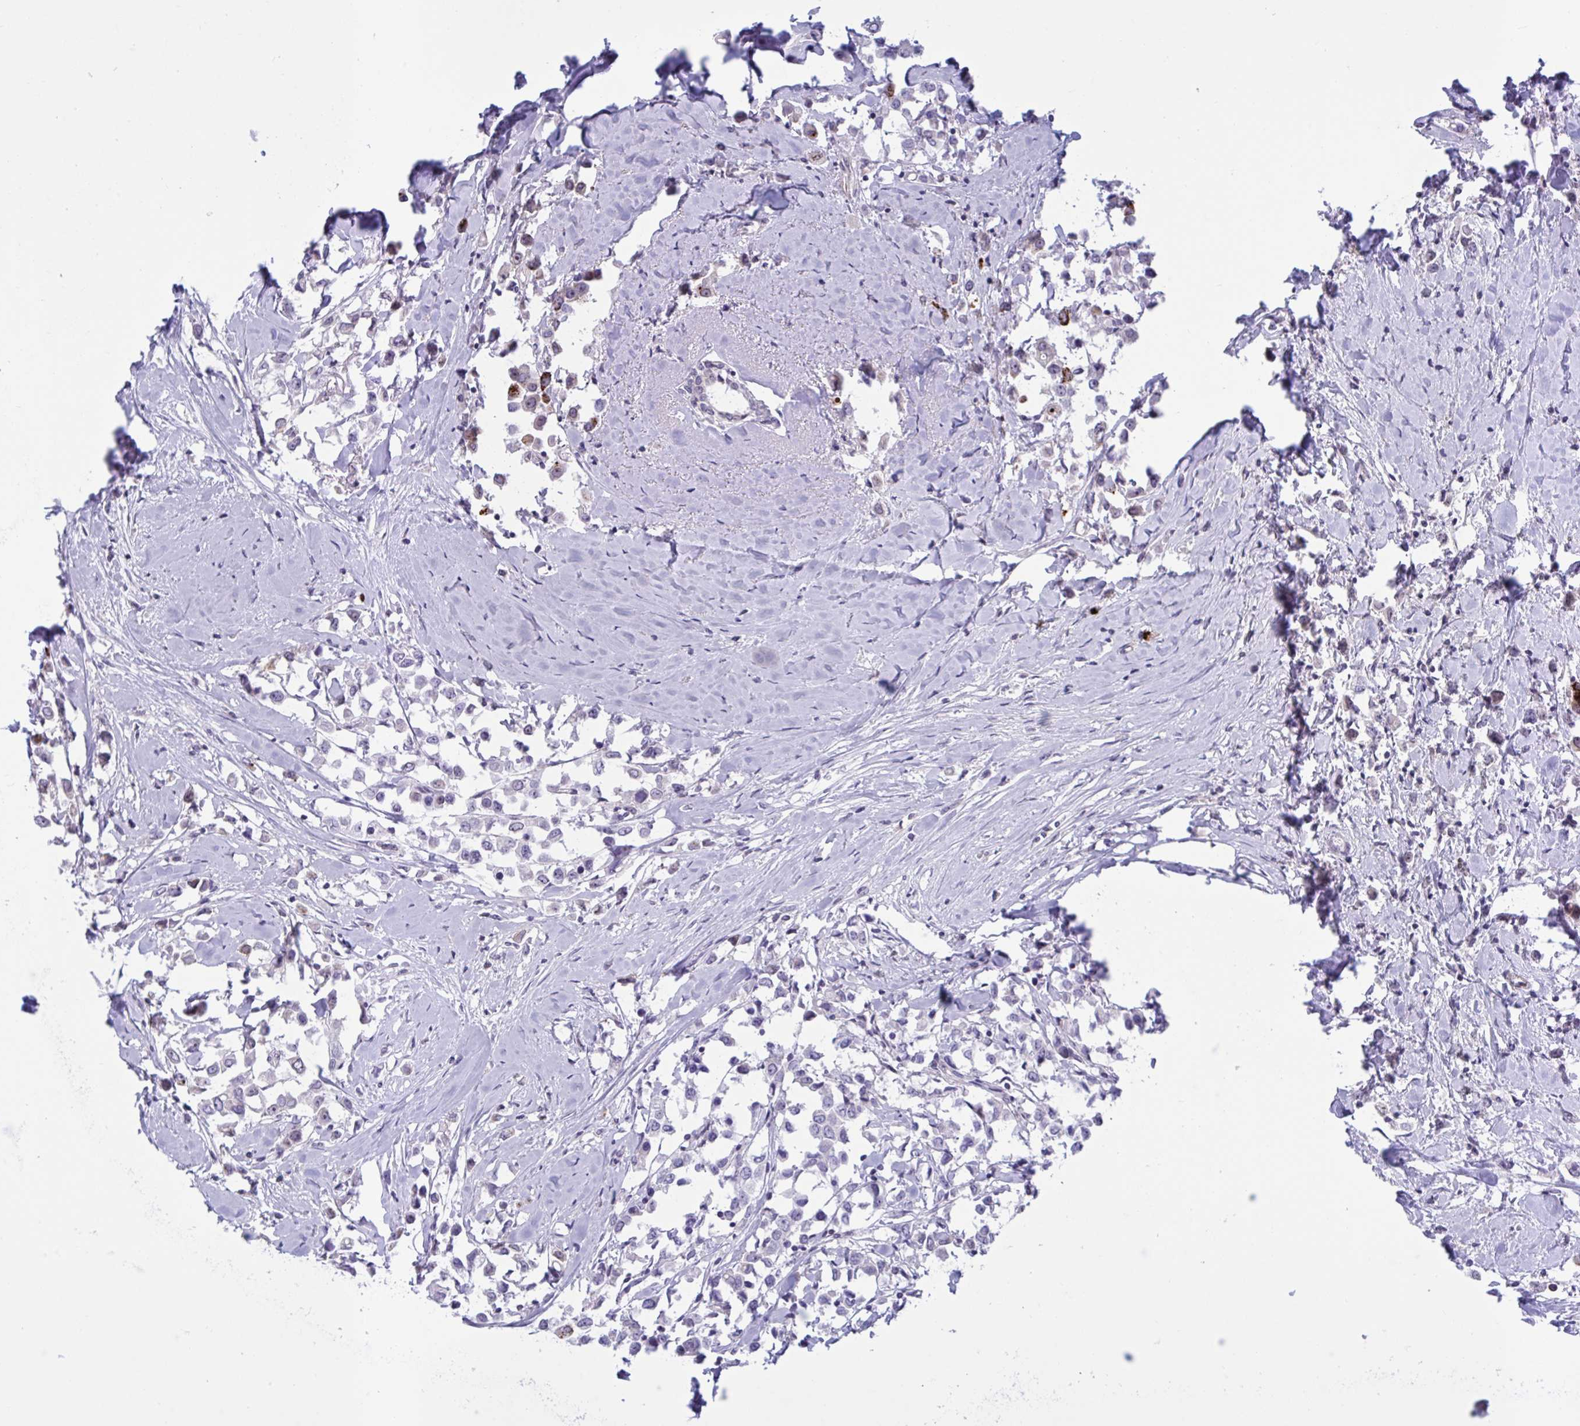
{"staining": {"intensity": "strong", "quantity": "<25%", "location": "cytoplasmic/membranous"}, "tissue": "breast cancer", "cell_type": "Tumor cells", "image_type": "cancer", "snomed": [{"axis": "morphology", "description": "Duct carcinoma"}, {"axis": "topography", "description": "Breast"}], "caption": "Brown immunohistochemical staining in breast cancer shows strong cytoplasmic/membranous expression in approximately <25% of tumor cells.", "gene": "DOCK11", "patient": {"sex": "female", "age": 61}}